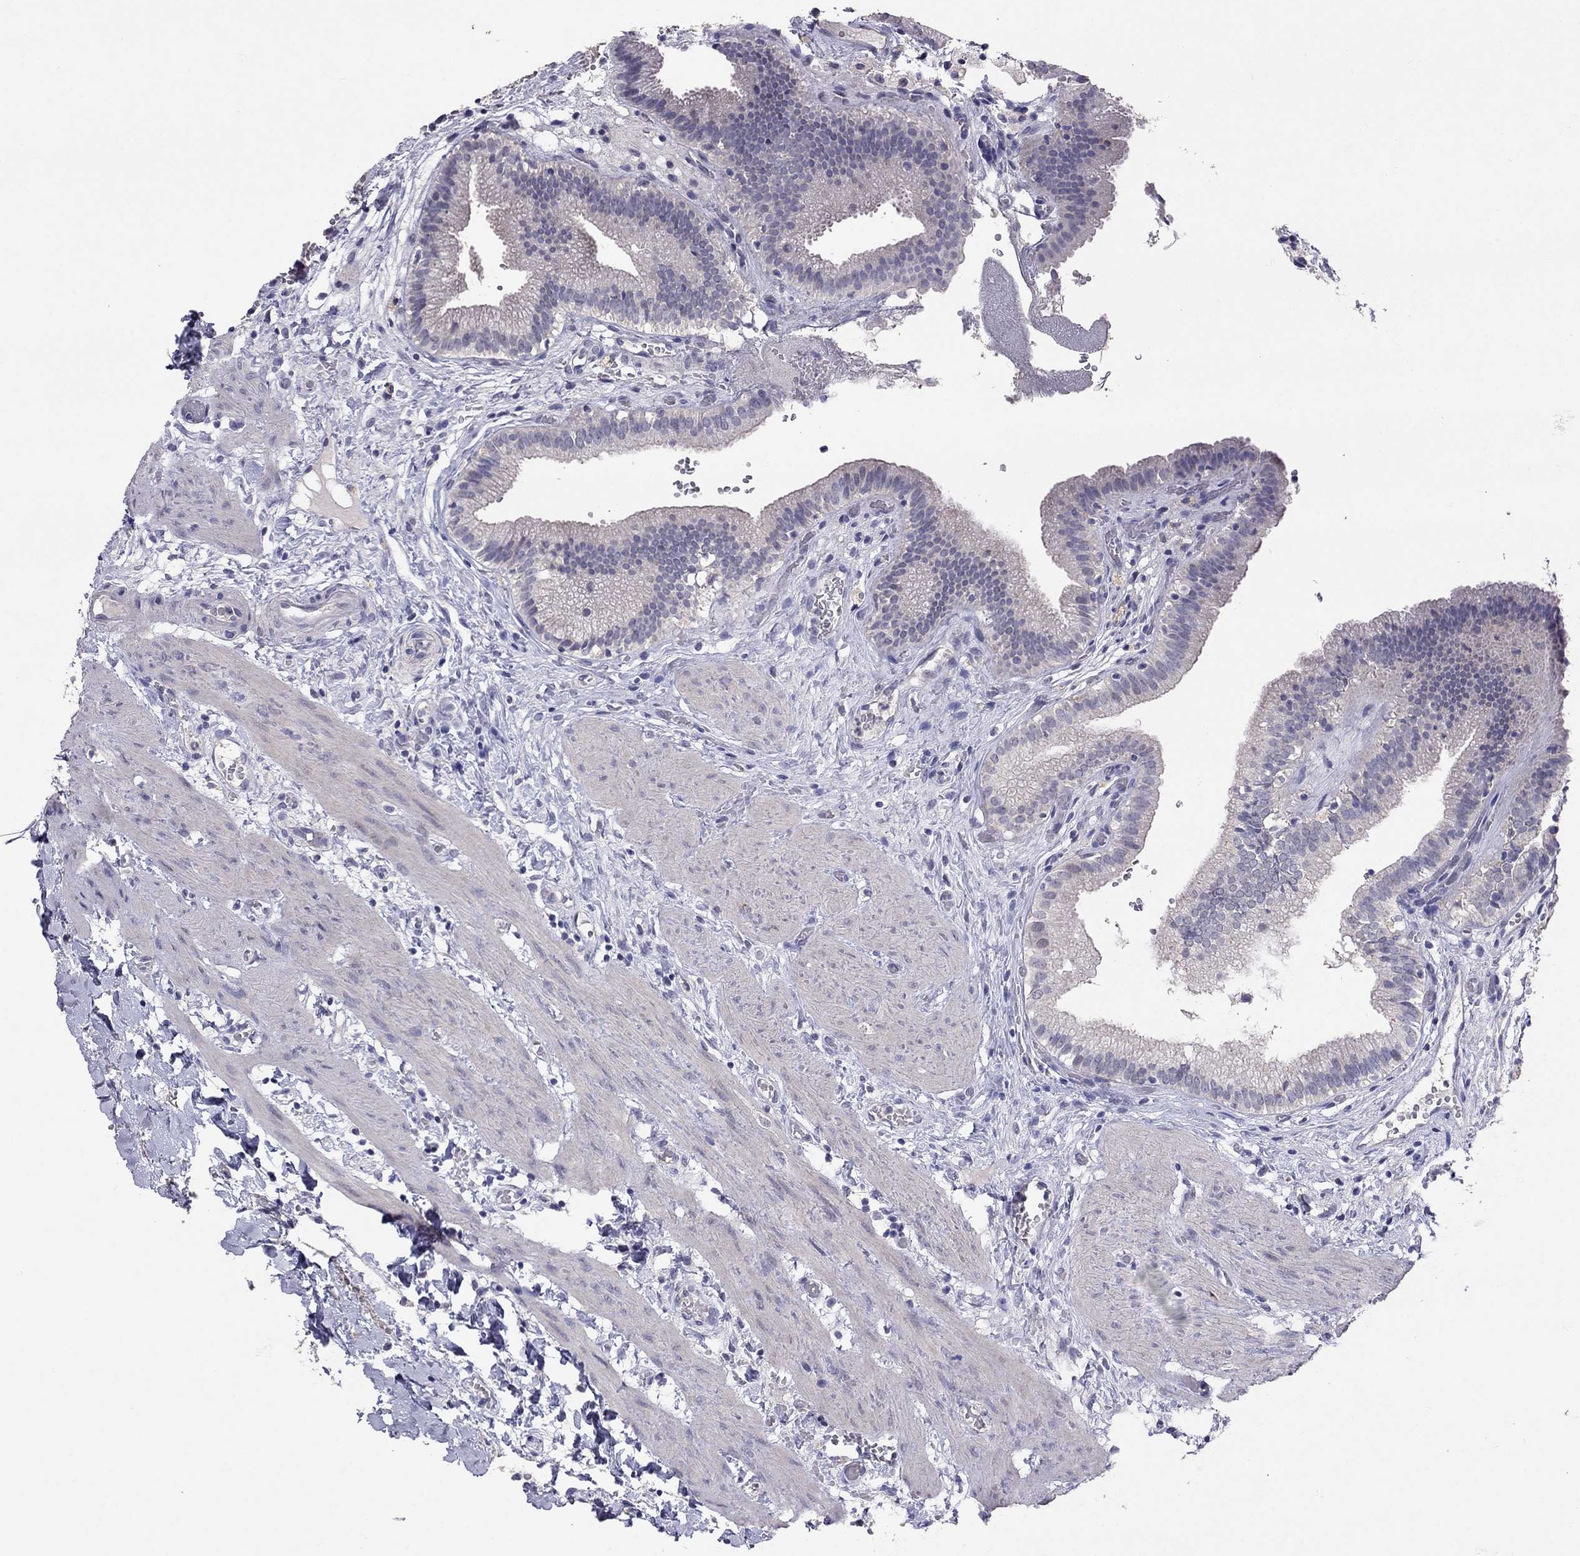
{"staining": {"intensity": "negative", "quantity": "none", "location": "none"}, "tissue": "gallbladder", "cell_type": "Glandular cells", "image_type": "normal", "snomed": [{"axis": "morphology", "description": "Normal tissue, NOS"}, {"axis": "topography", "description": "Gallbladder"}], "caption": "This image is of benign gallbladder stained with immunohistochemistry (IHC) to label a protein in brown with the nuclei are counter-stained blue. There is no expression in glandular cells. (DAB (3,3'-diaminobenzidine) immunohistochemistry (IHC), high magnification).", "gene": "FST", "patient": {"sex": "female", "age": 24}}